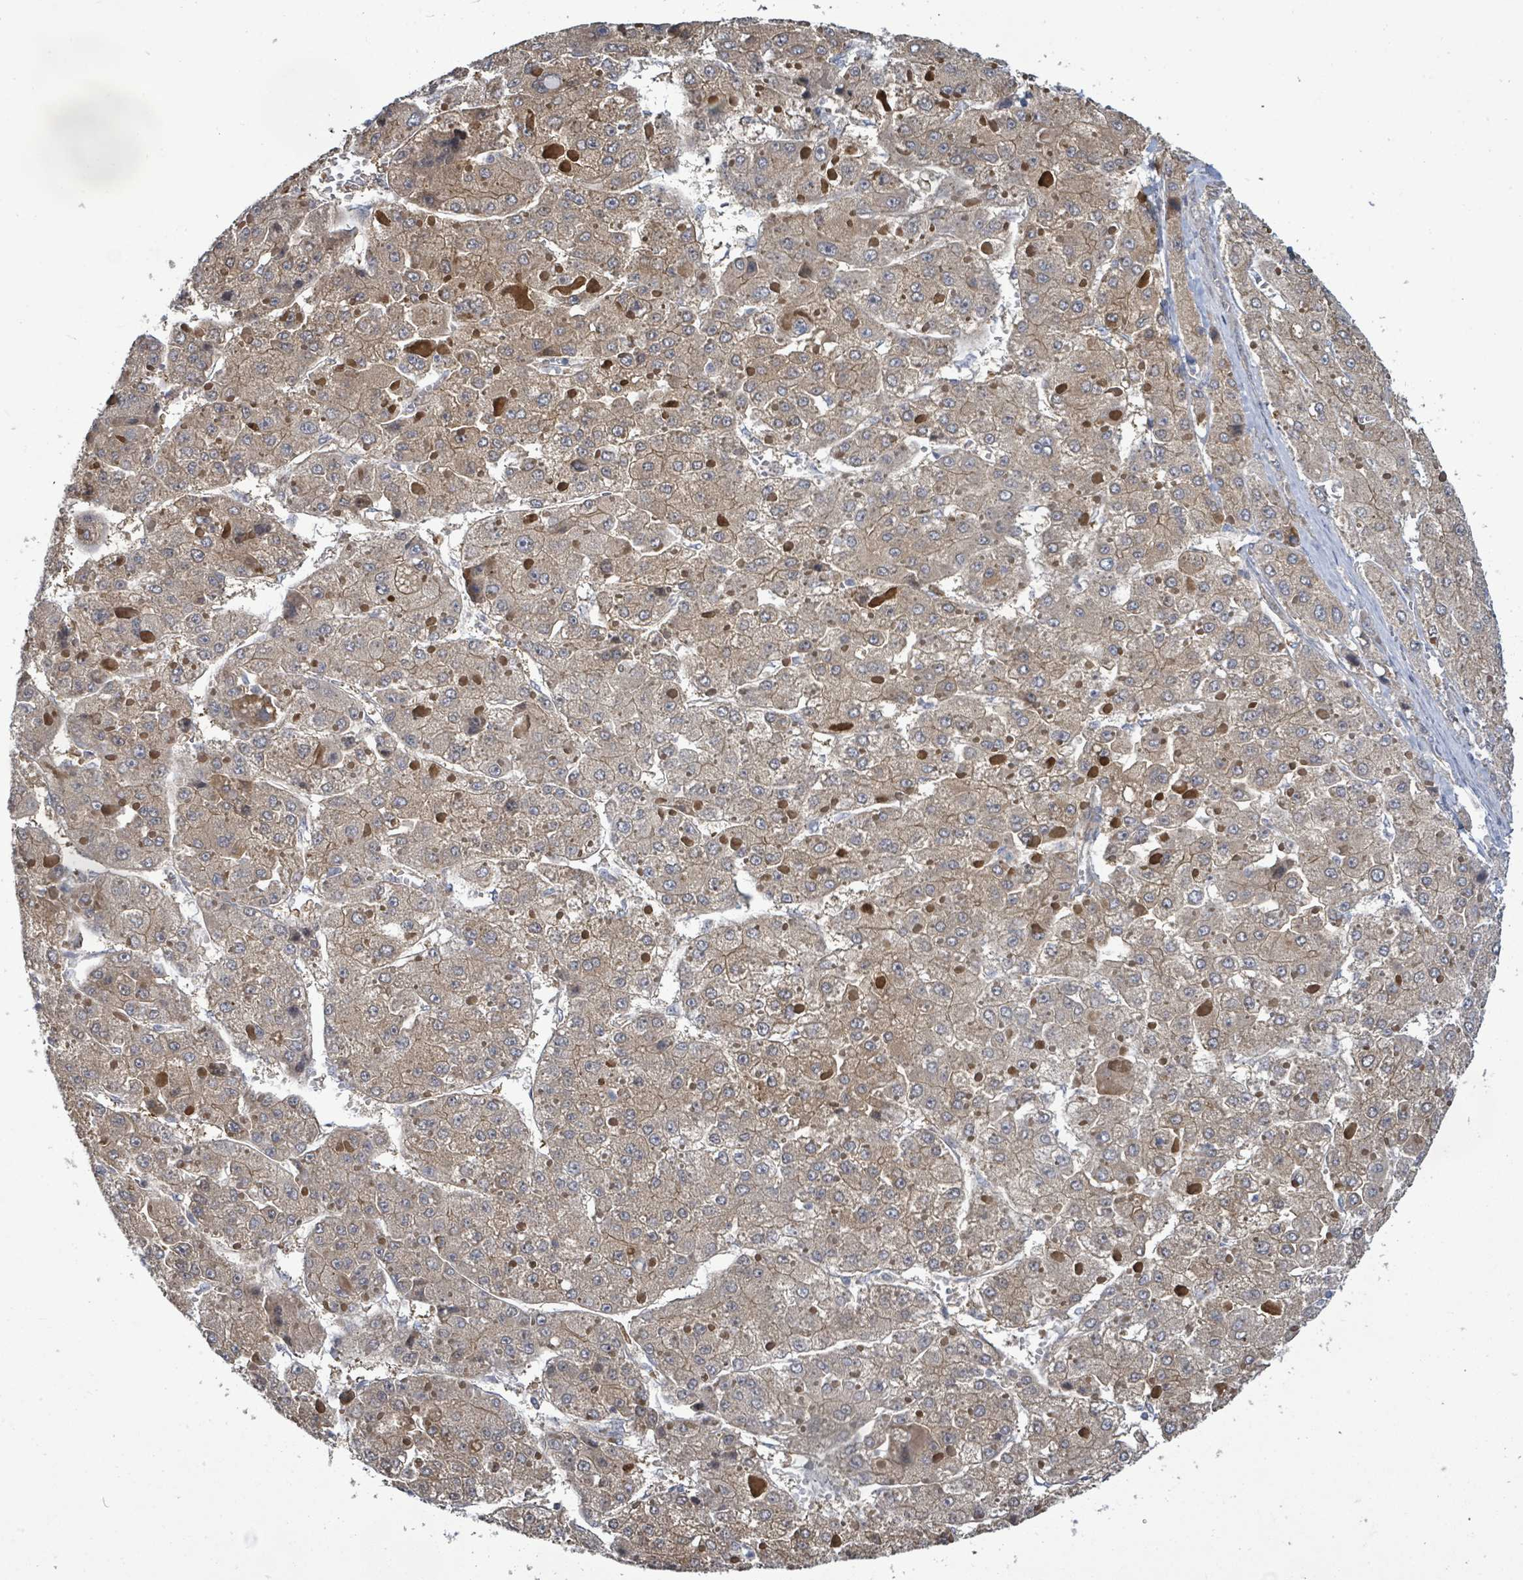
{"staining": {"intensity": "moderate", "quantity": ">75%", "location": "cytoplasmic/membranous"}, "tissue": "liver cancer", "cell_type": "Tumor cells", "image_type": "cancer", "snomed": [{"axis": "morphology", "description": "Carcinoma, Hepatocellular, NOS"}, {"axis": "topography", "description": "Liver"}], "caption": "A brown stain shows moderate cytoplasmic/membranous positivity of a protein in liver cancer (hepatocellular carcinoma) tumor cells.", "gene": "KBTBD11", "patient": {"sex": "female", "age": 73}}